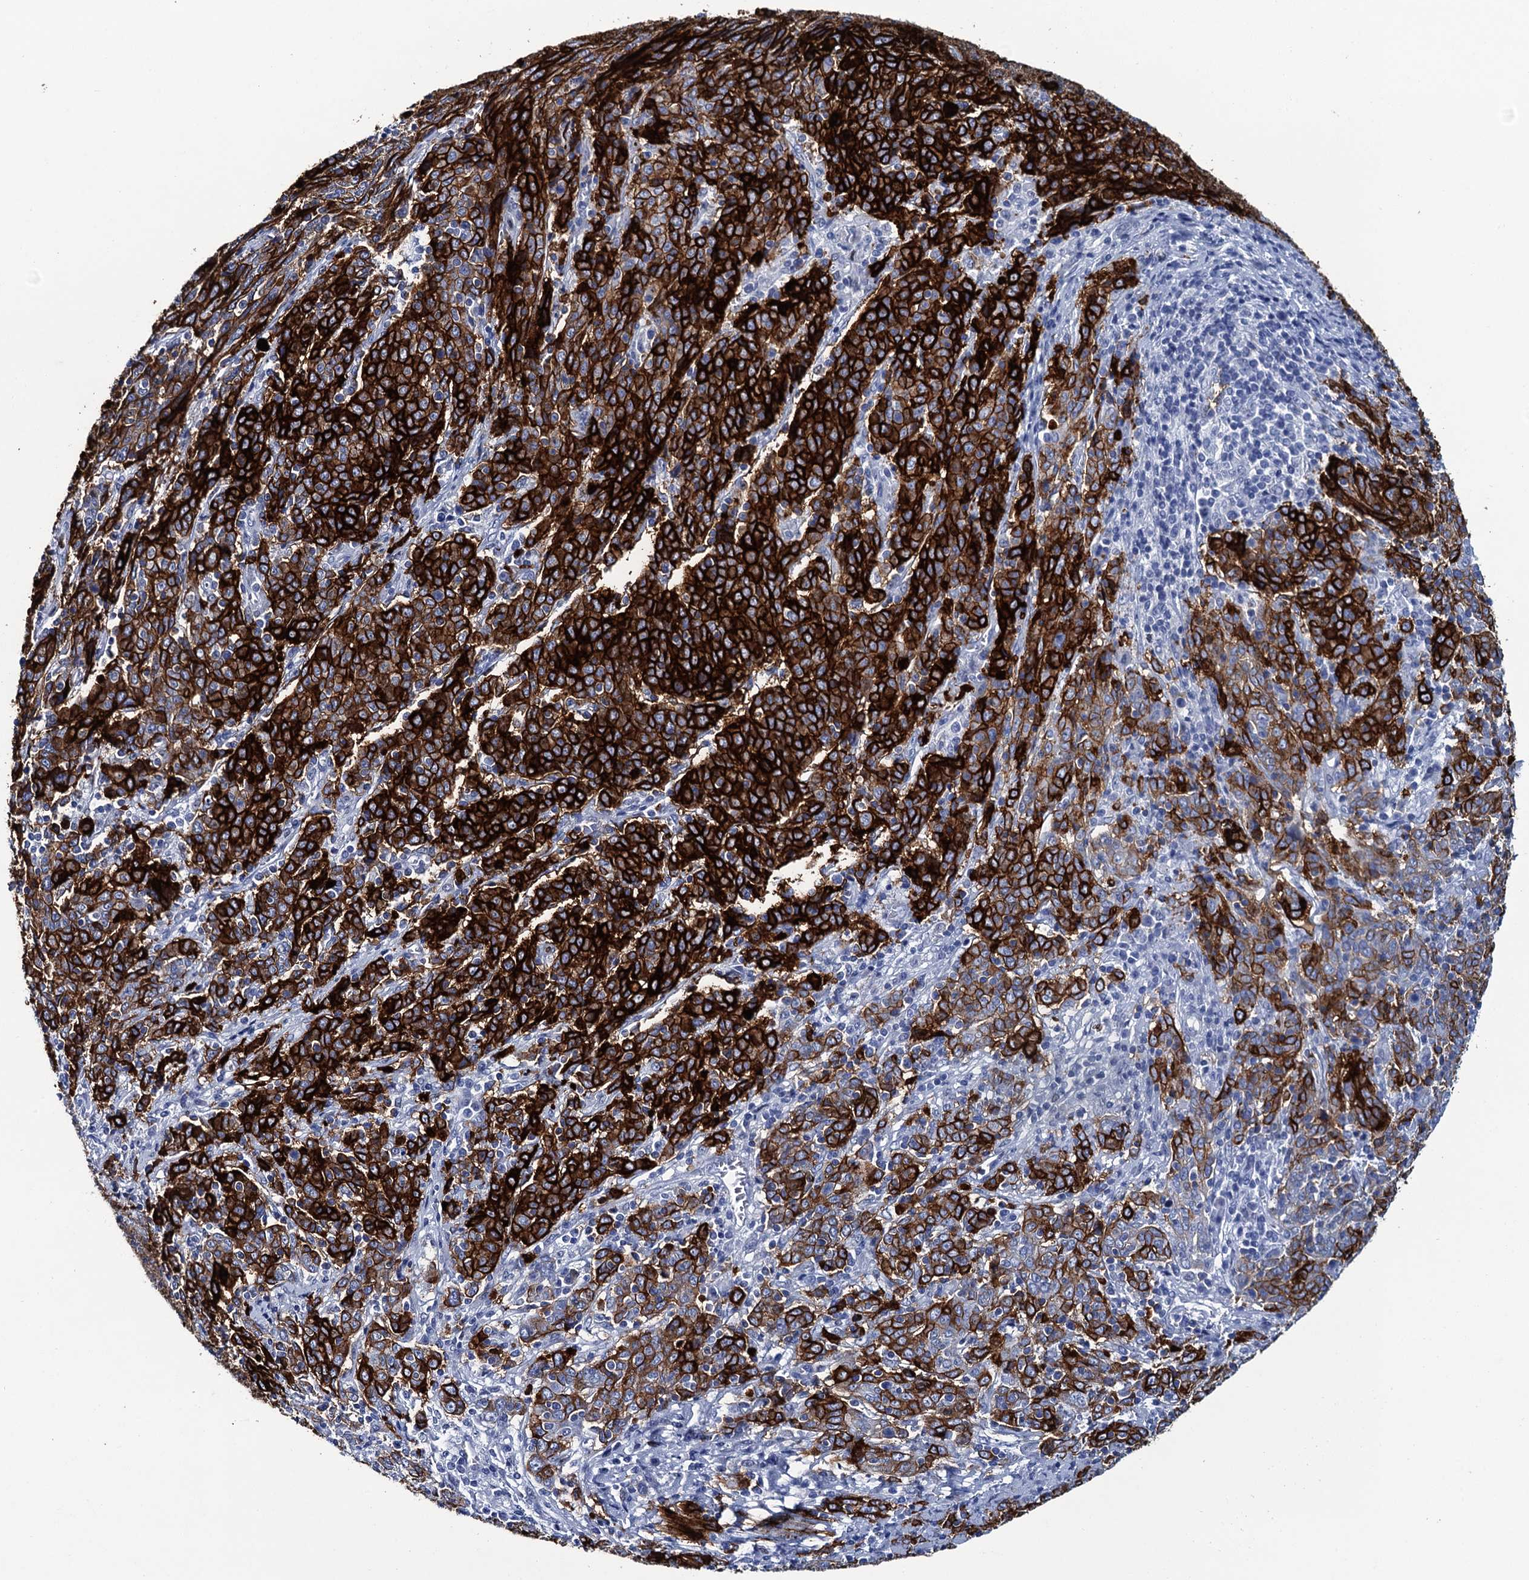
{"staining": {"intensity": "strong", "quantity": ">75%", "location": "cytoplasmic/membranous"}, "tissue": "cervical cancer", "cell_type": "Tumor cells", "image_type": "cancer", "snomed": [{"axis": "morphology", "description": "Squamous cell carcinoma, NOS"}, {"axis": "topography", "description": "Cervix"}], "caption": "Immunohistochemical staining of cervical cancer demonstrates strong cytoplasmic/membranous protein positivity in about >75% of tumor cells. Nuclei are stained in blue.", "gene": "RHCG", "patient": {"sex": "female", "age": 67}}